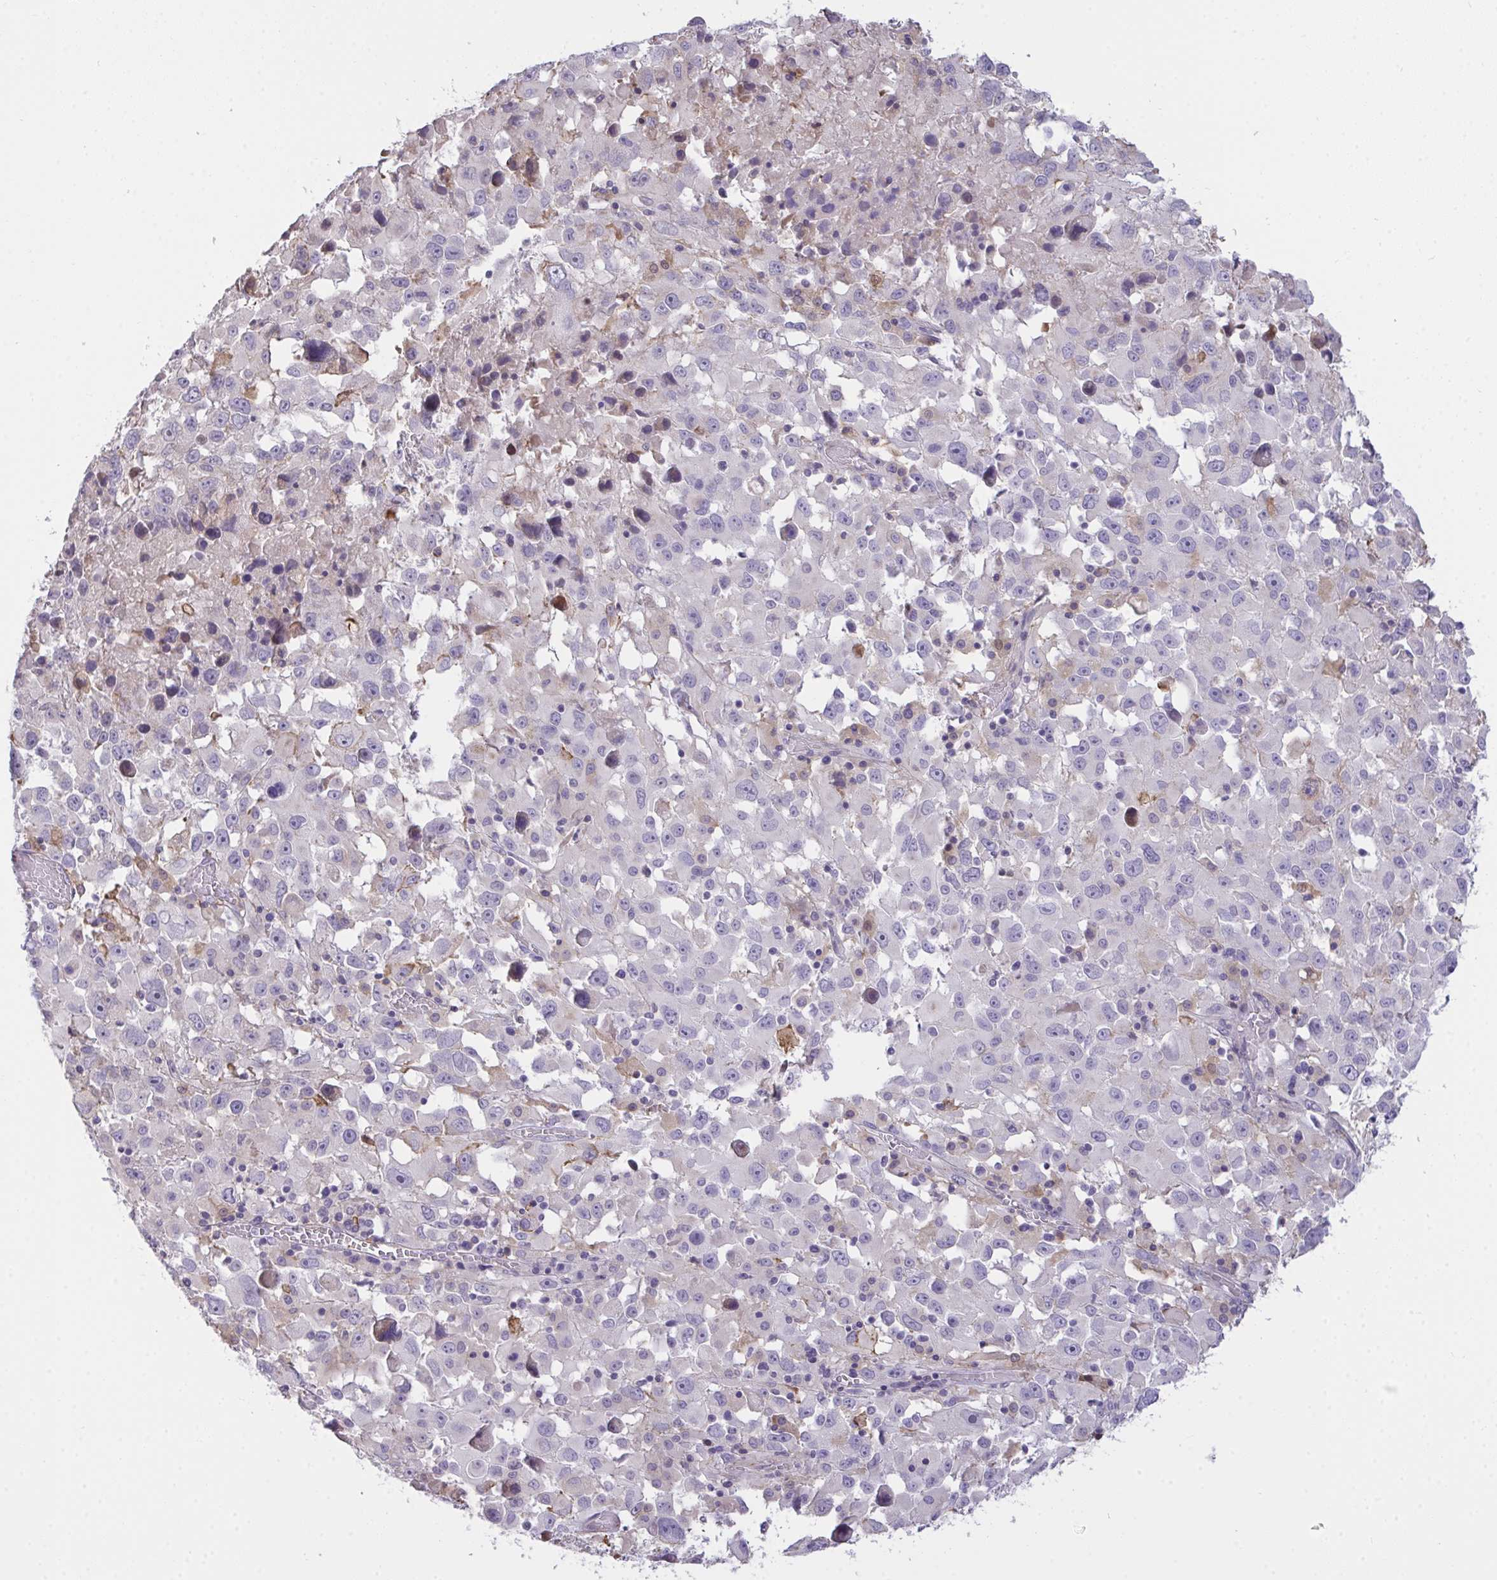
{"staining": {"intensity": "negative", "quantity": "none", "location": "none"}, "tissue": "melanoma", "cell_type": "Tumor cells", "image_type": "cancer", "snomed": [{"axis": "morphology", "description": "Malignant melanoma, Metastatic site"}, {"axis": "topography", "description": "Soft tissue"}], "caption": "Tumor cells are negative for protein expression in human melanoma.", "gene": "SEMA6B", "patient": {"sex": "male", "age": 50}}